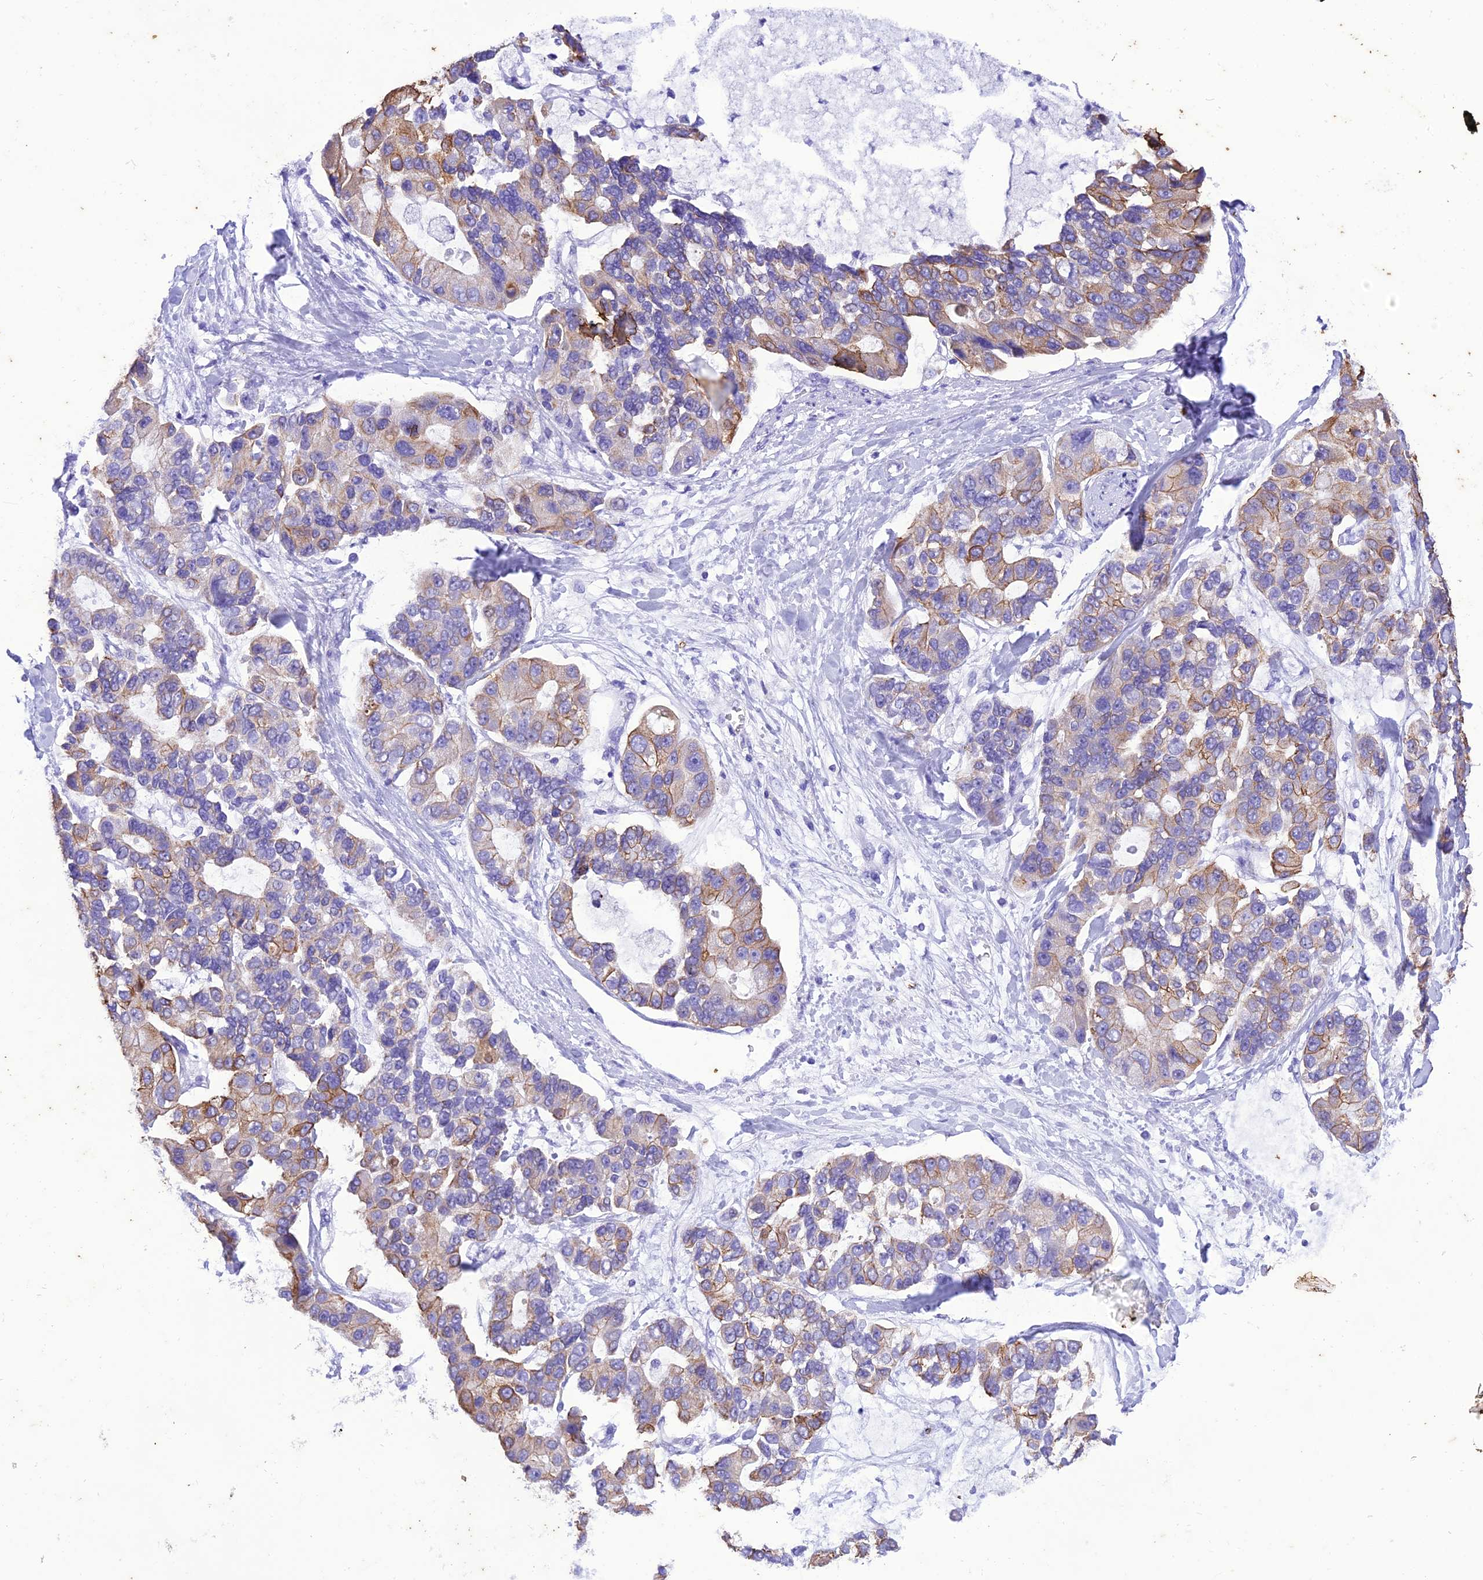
{"staining": {"intensity": "moderate", "quantity": "<25%", "location": "cytoplasmic/membranous"}, "tissue": "lung cancer", "cell_type": "Tumor cells", "image_type": "cancer", "snomed": [{"axis": "morphology", "description": "Adenocarcinoma, NOS"}, {"axis": "topography", "description": "Lung"}], "caption": "Tumor cells display low levels of moderate cytoplasmic/membranous staining in approximately <25% of cells in human lung cancer (adenocarcinoma).", "gene": "VPS52", "patient": {"sex": "female", "age": 54}}